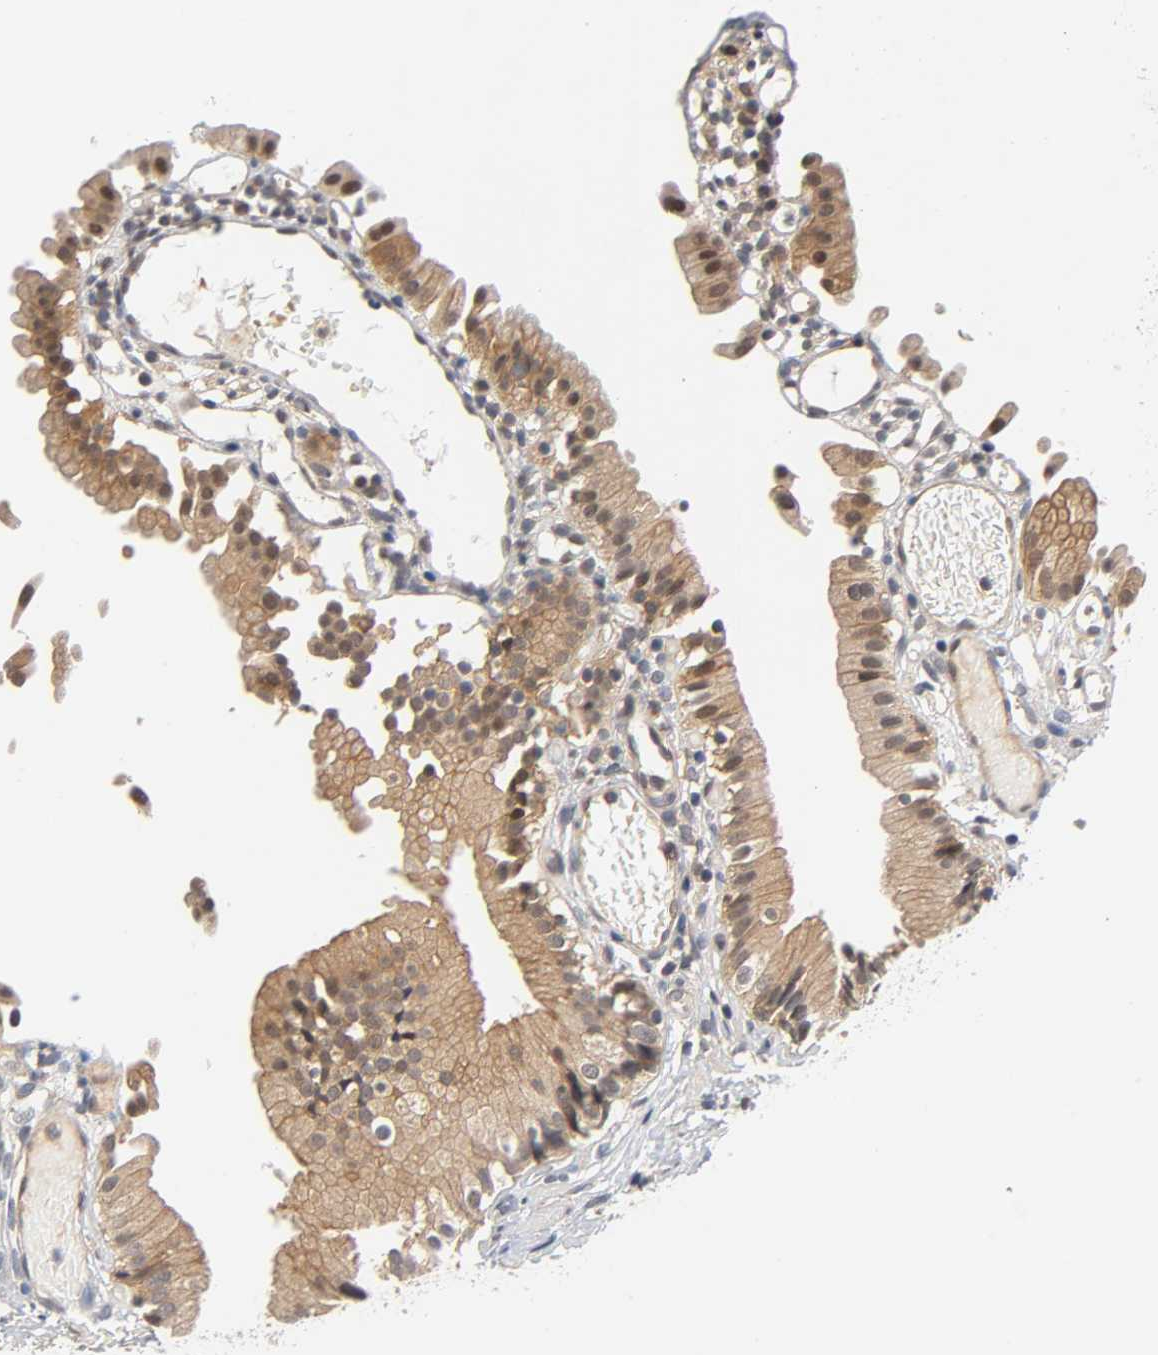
{"staining": {"intensity": "moderate", "quantity": ">75%", "location": "cytoplasmic/membranous"}, "tissue": "gallbladder", "cell_type": "Glandular cells", "image_type": "normal", "snomed": [{"axis": "morphology", "description": "Normal tissue, NOS"}, {"axis": "topography", "description": "Gallbladder"}], "caption": "Gallbladder stained with a brown dye displays moderate cytoplasmic/membranous positive positivity in approximately >75% of glandular cells.", "gene": "PRKAB1", "patient": {"sex": "male", "age": 65}}